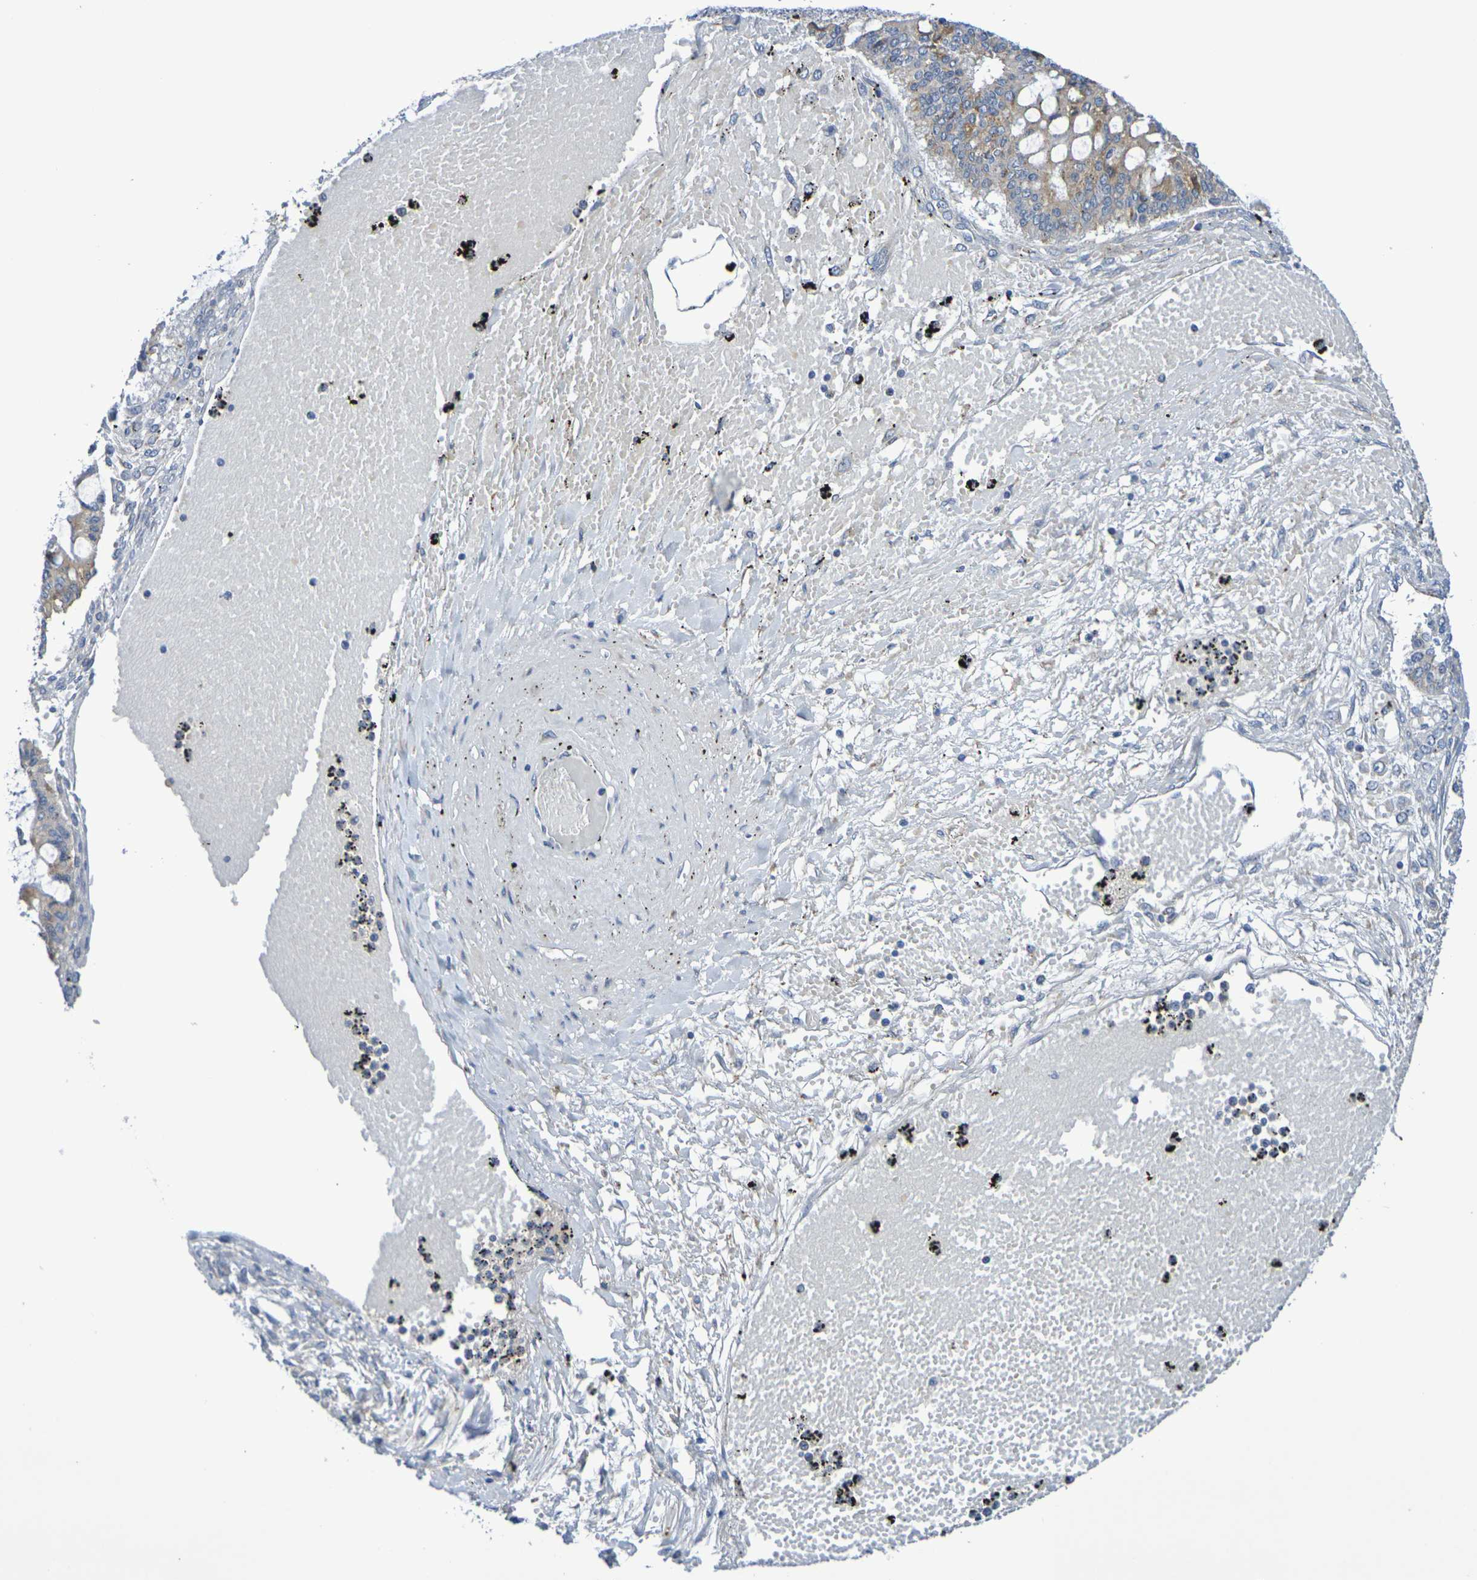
{"staining": {"intensity": "moderate", "quantity": ">75%", "location": "cytoplasmic/membranous"}, "tissue": "ovarian cancer", "cell_type": "Tumor cells", "image_type": "cancer", "snomed": [{"axis": "morphology", "description": "Cystadenocarcinoma, mucinous, NOS"}, {"axis": "topography", "description": "Ovary"}], "caption": "This photomicrograph displays immunohistochemistry (IHC) staining of mucinous cystadenocarcinoma (ovarian), with medium moderate cytoplasmic/membranous positivity in about >75% of tumor cells.", "gene": "SDC4", "patient": {"sex": "female", "age": 73}}